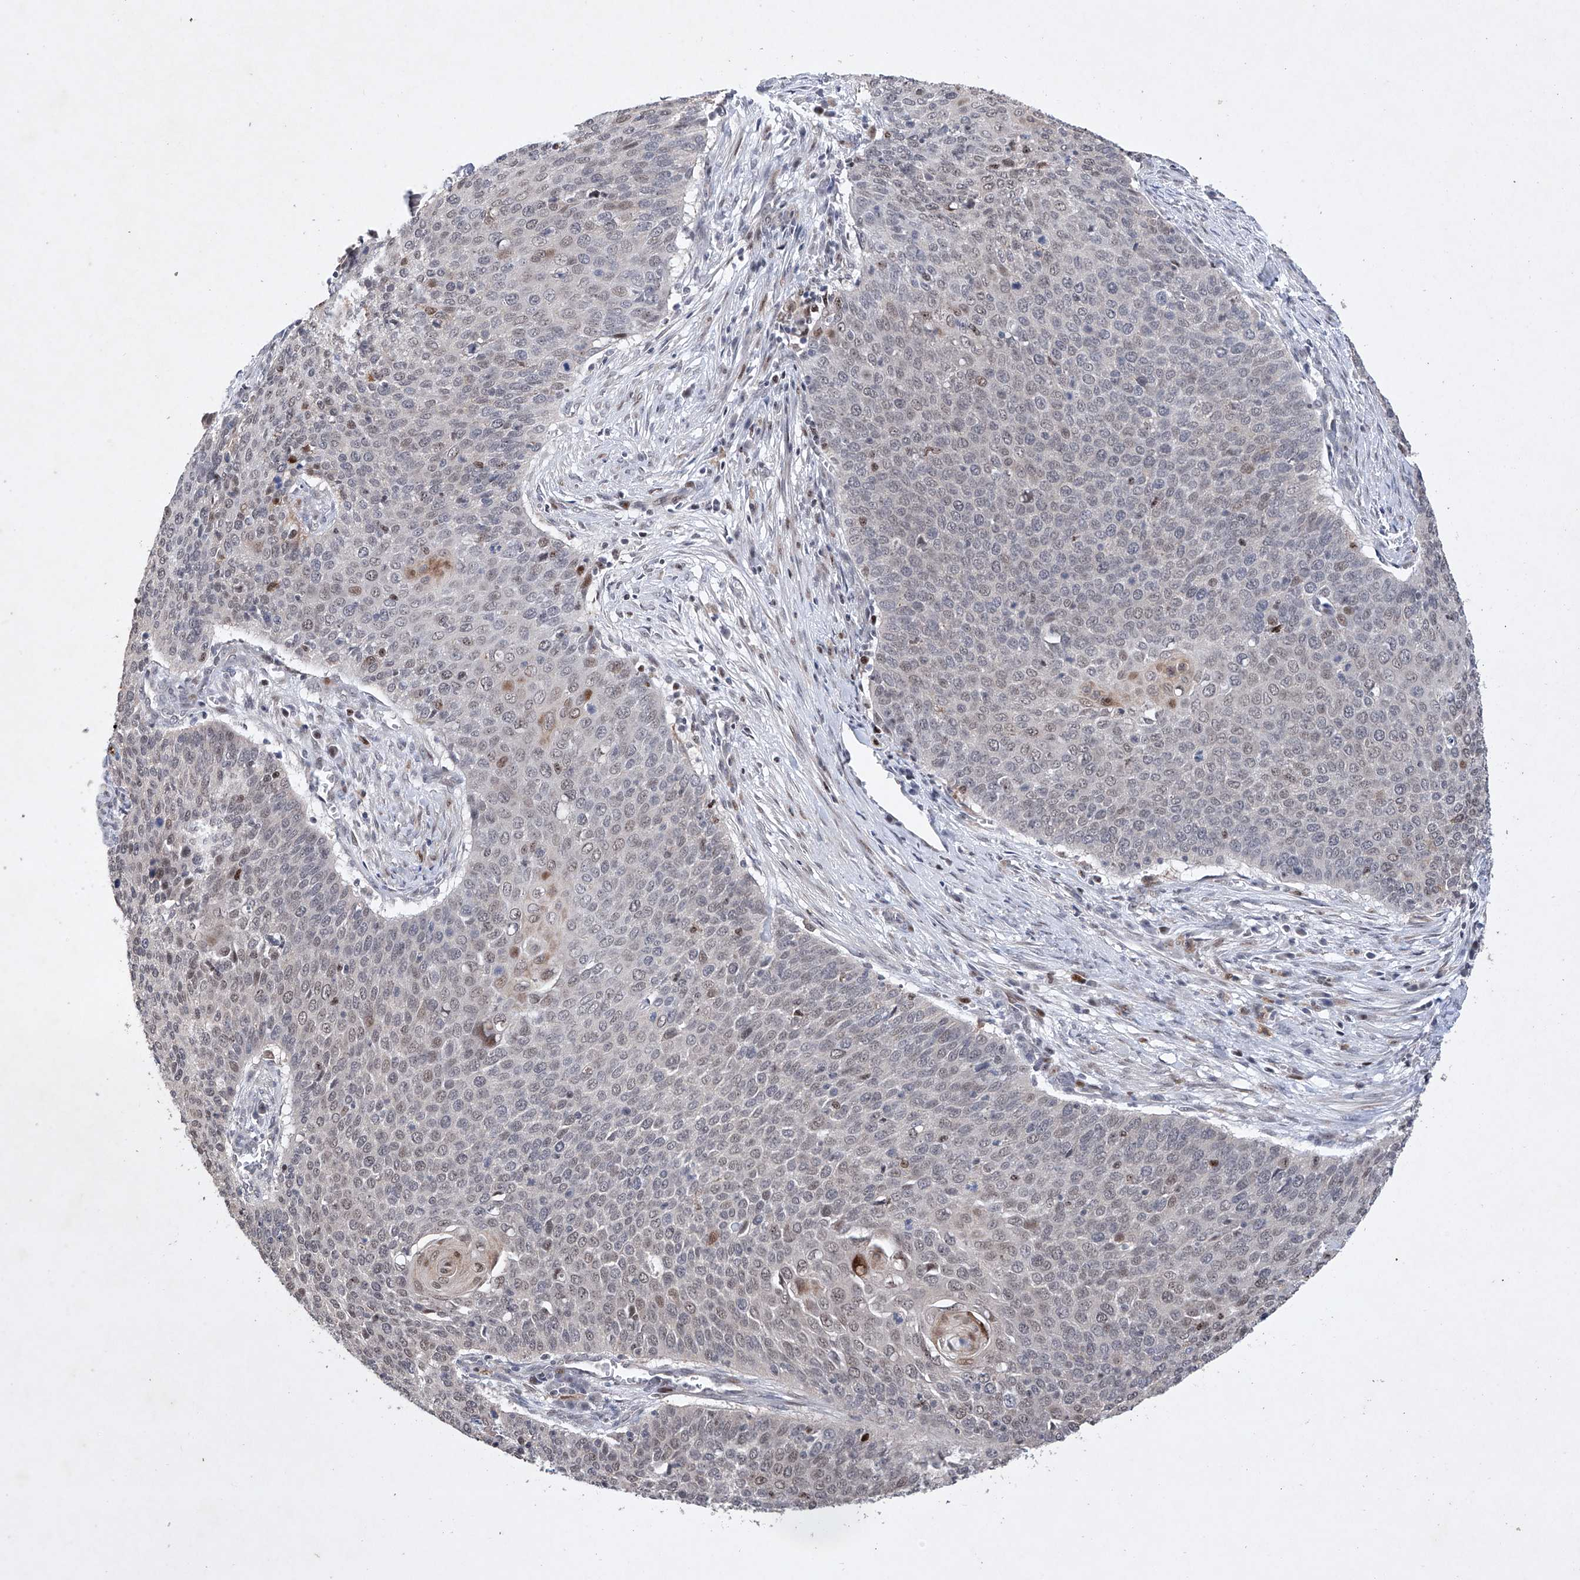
{"staining": {"intensity": "negative", "quantity": "none", "location": "none"}, "tissue": "cervical cancer", "cell_type": "Tumor cells", "image_type": "cancer", "snomed": [{"axis": "morphology", "description": "Squamous cell carcinoma, NOS"}, {"axis": "topography", "description": "Cervix"}], "caption": "Squamous cell carcinoma (cervical) was stained to show a protein in brown. There is no significant expression in tumor cells.", "gene": "AFG1L", "patient": {"sex": "female", "age": 39}}